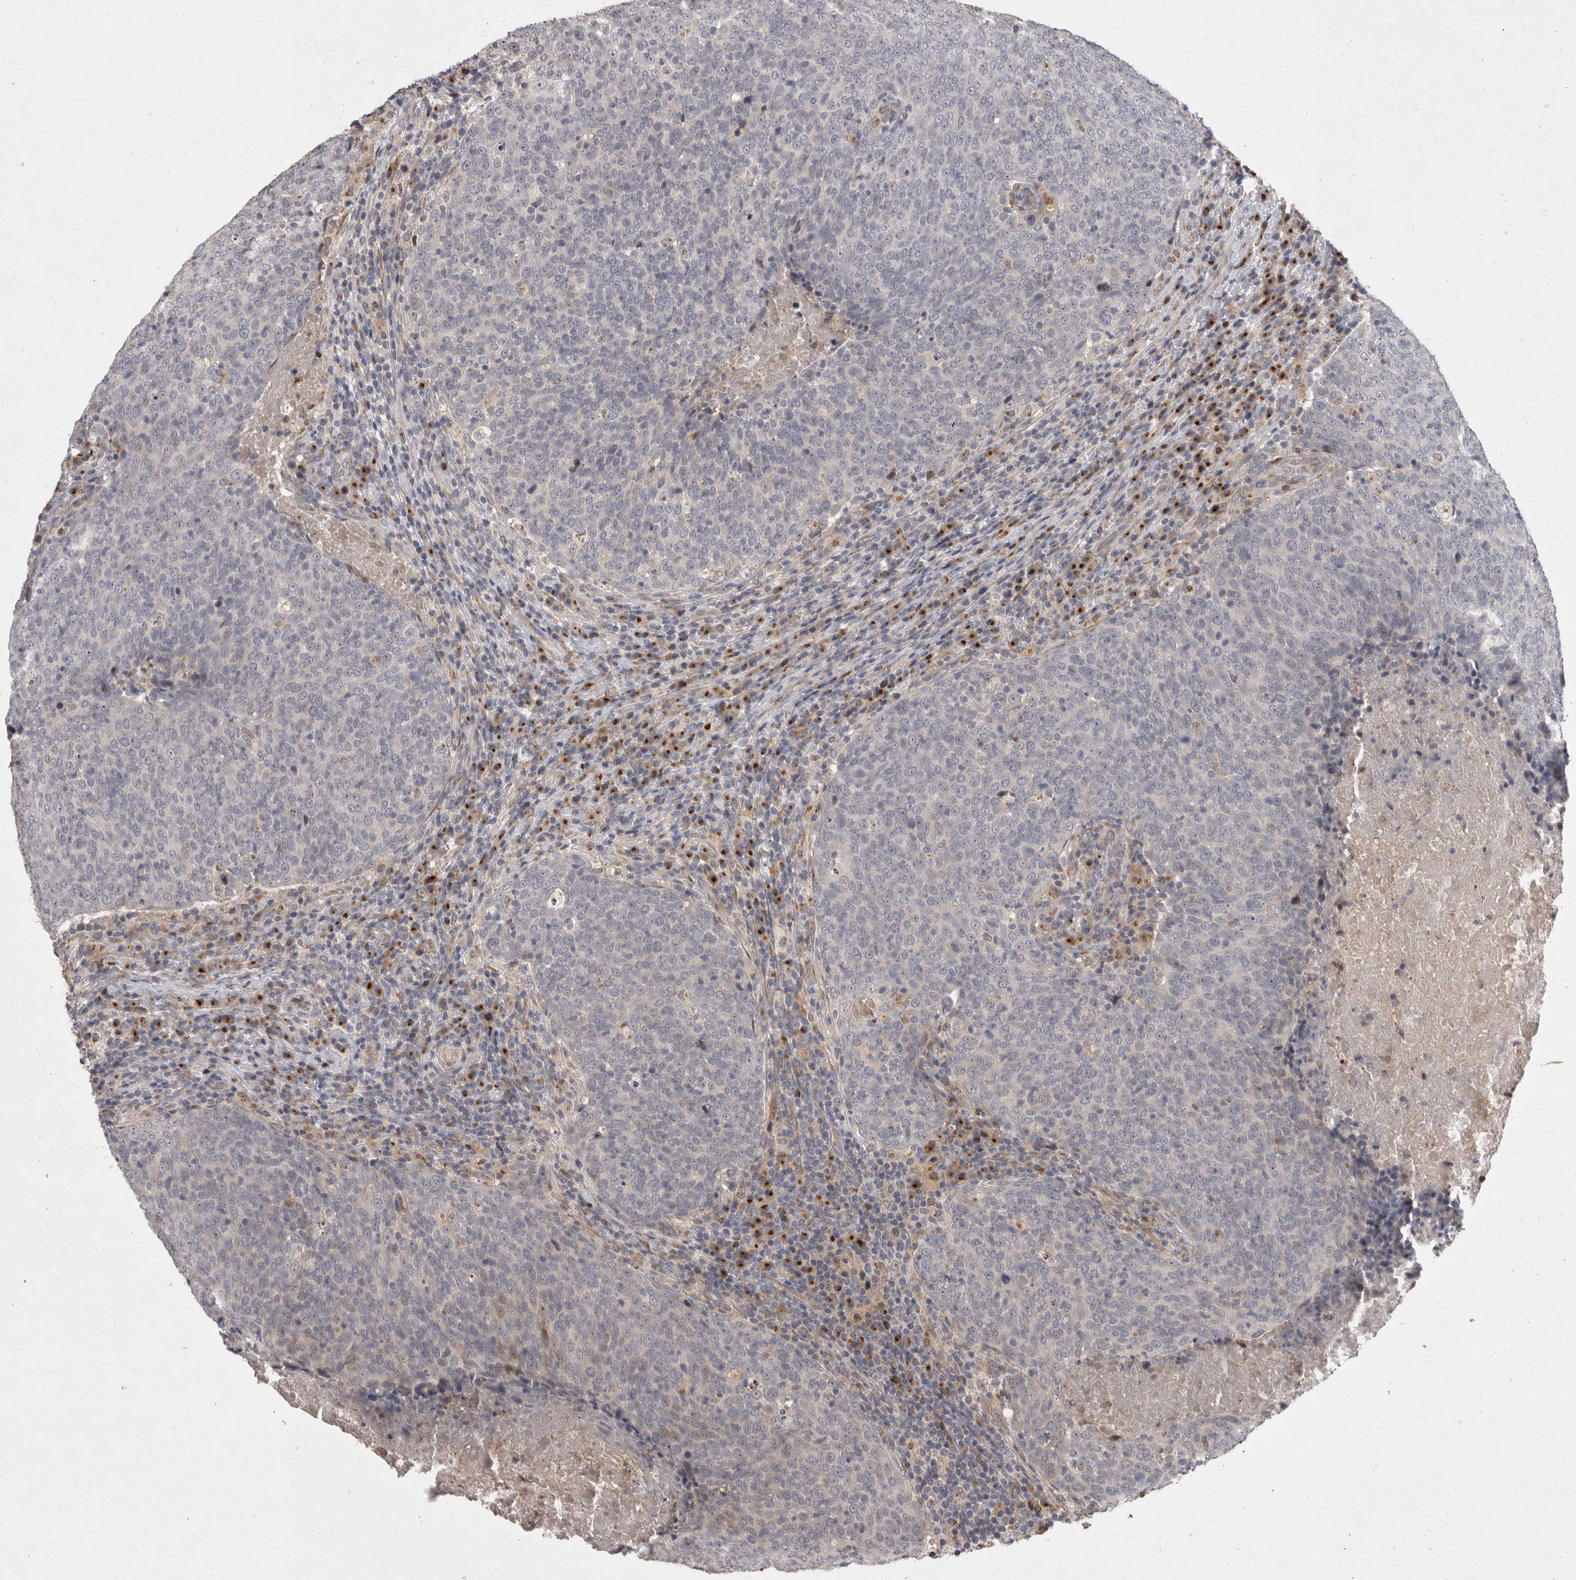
{"staining": {"intensity": "negative", "quantity": "none", "location": "none"}, "tissue": "head and neck cancer", "cell_type": "Tumor cells", "image_type": "cancer", "snomed": [{"axis": "morphology", "description": "Squamous cell carcinoma, NOS"}, {"axis": "morphology", "description": "Squamous cell carcinoma, metastatic, NOS"}, {"axis": "topography", "description": "Lymph node"}, {"axis": "topography", "description": "Head-Neck"}], "caption": "A histopathology image of human head and neck cancer is negative for staining in tumor cells.", "gene": "MAN2A1", "patient": {"sex": "male", "age": 62}}